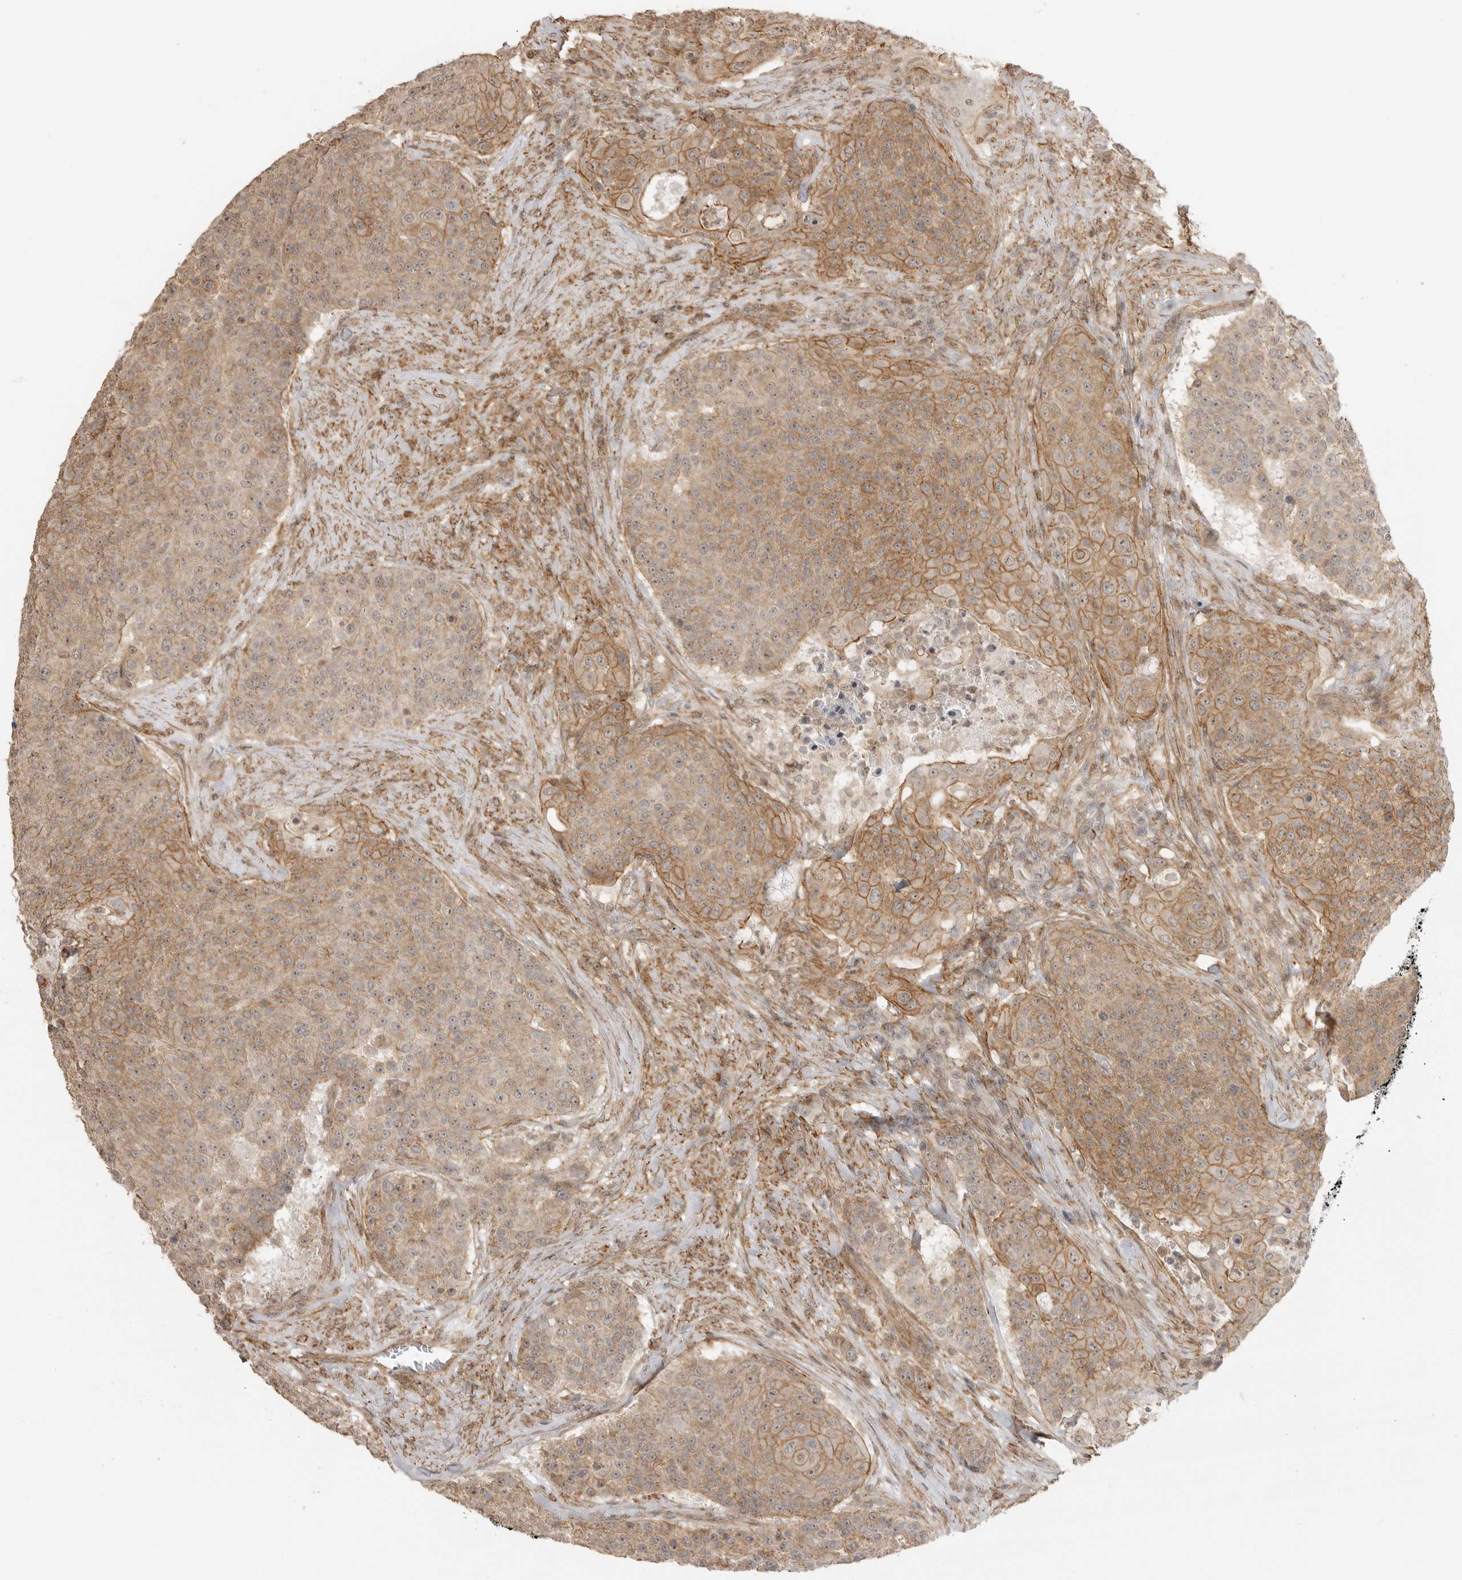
{"staining": {"intensity": "moderate", "quantity": ">75%", "location": "cytoplasmic/membranous"}, "tissue": "urothelial cancer", "cell_type": "Tumor cells", "image_type": "cancer", "snomed": [{"axis": "morphology", "description": "Urothelial carcinoma, High grade"}, {"axis": "topography", "description": "Urinary bladder"}], "caption": "Immunohistochemical staining of human urothelial cancer demonstrates medium levels of moderate cytoplasmic/membranous staining in about >75% of tumor cells.", "gene": "GPC2", "patient": {"sex": "female", "age": 63}}